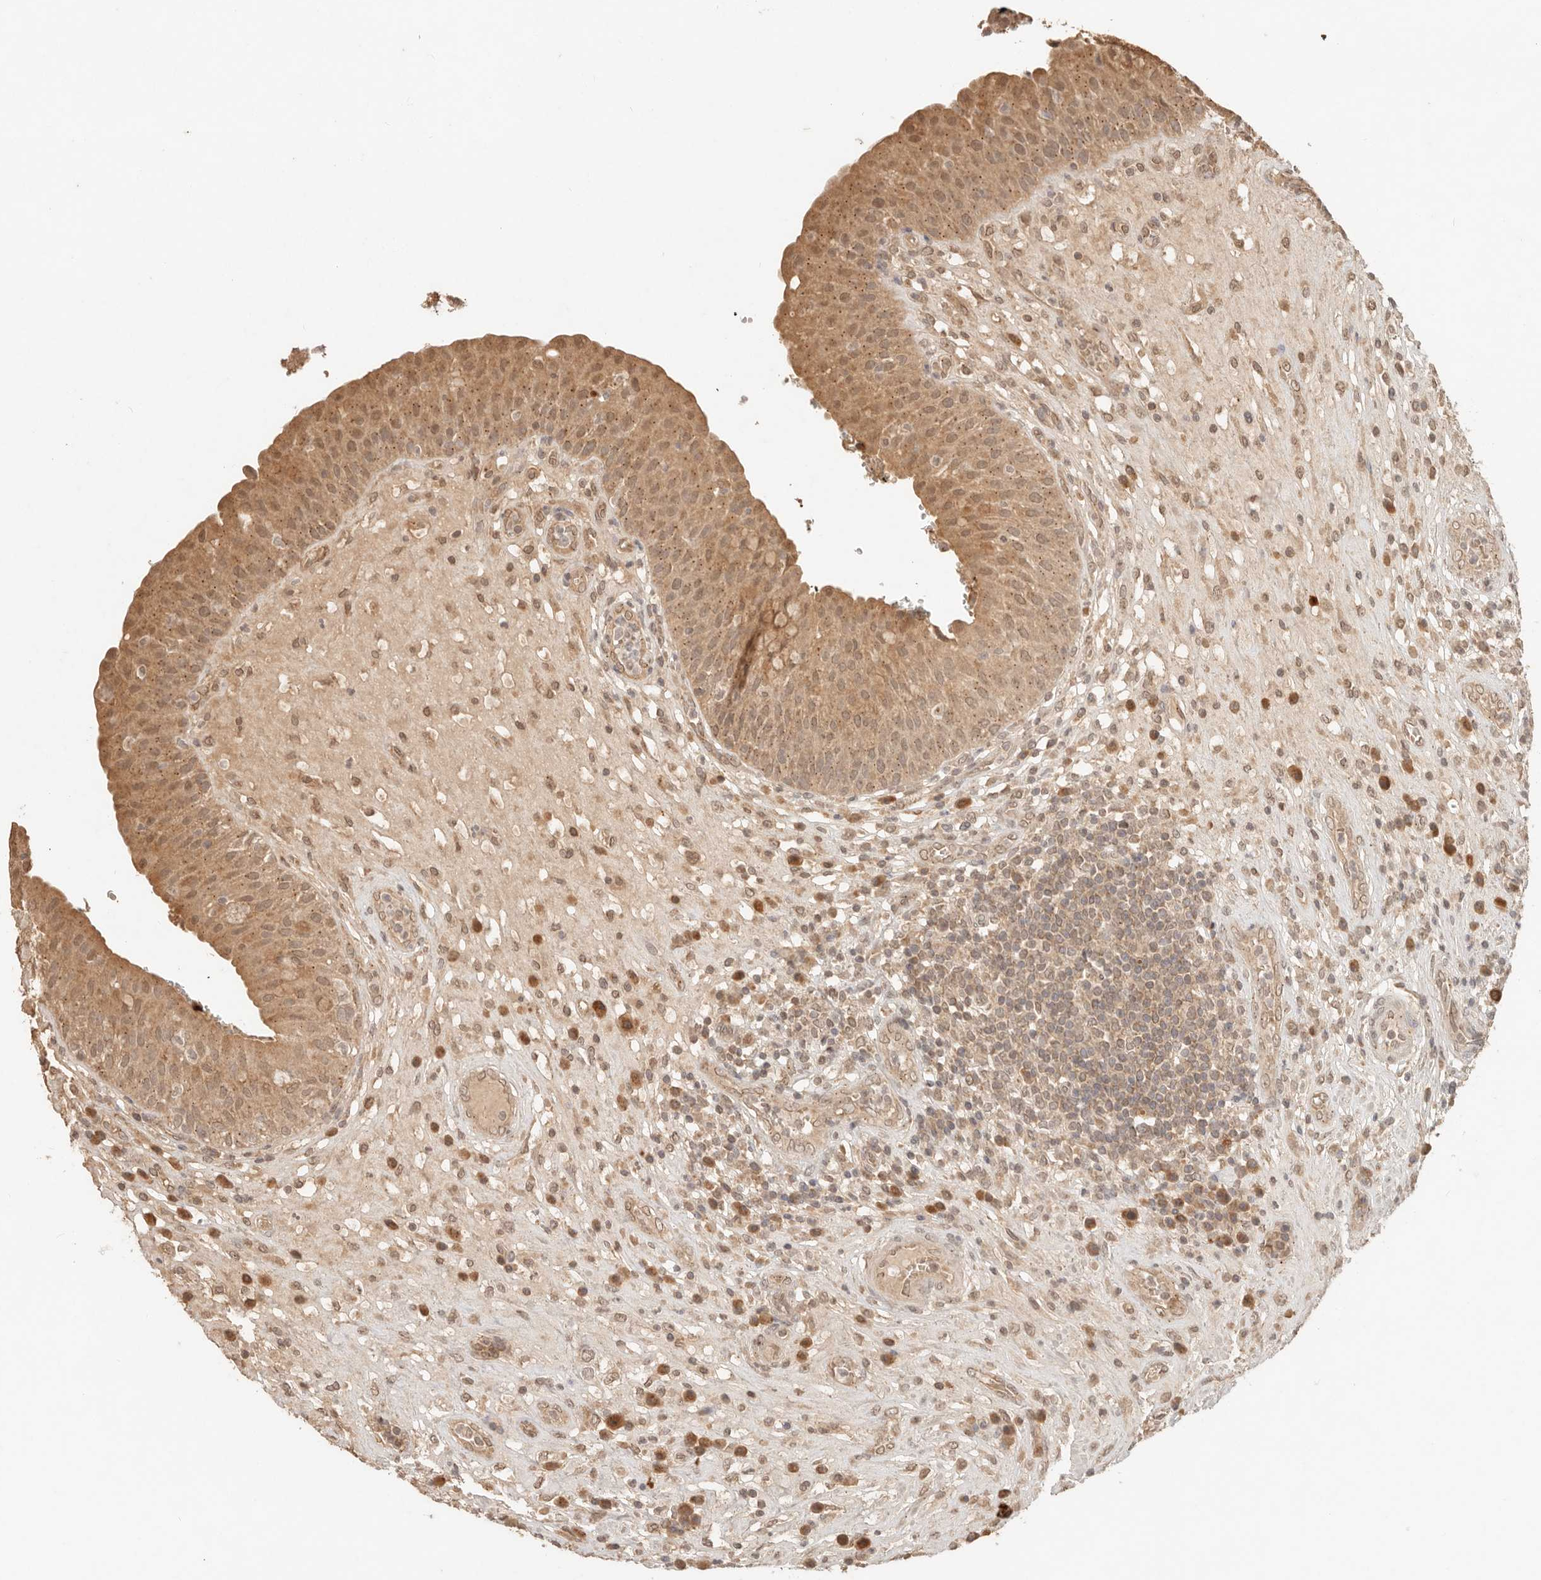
{"staining": {"intensity": "moderate", "quantity": ">75%", "location": "cytoplasmic/membranous,nuclear"}, "tissue": "urinary bladder", "cell_type": "Urothelial cells", "image_type": "normal", "snomed": [{"axis": "morphology", "description": "Normal tissue, NOS"}, {"axis": "topography", "description": "Urinary bladder"}], "caption": "Urothelial cells demonstrate medium levels of moderate cytoplasmic/membranous,nuclear expression in about >75% of cells in benign urinary bladder.", "gene": "LMO4", "patient": {"sex": "female", "age": 62}}